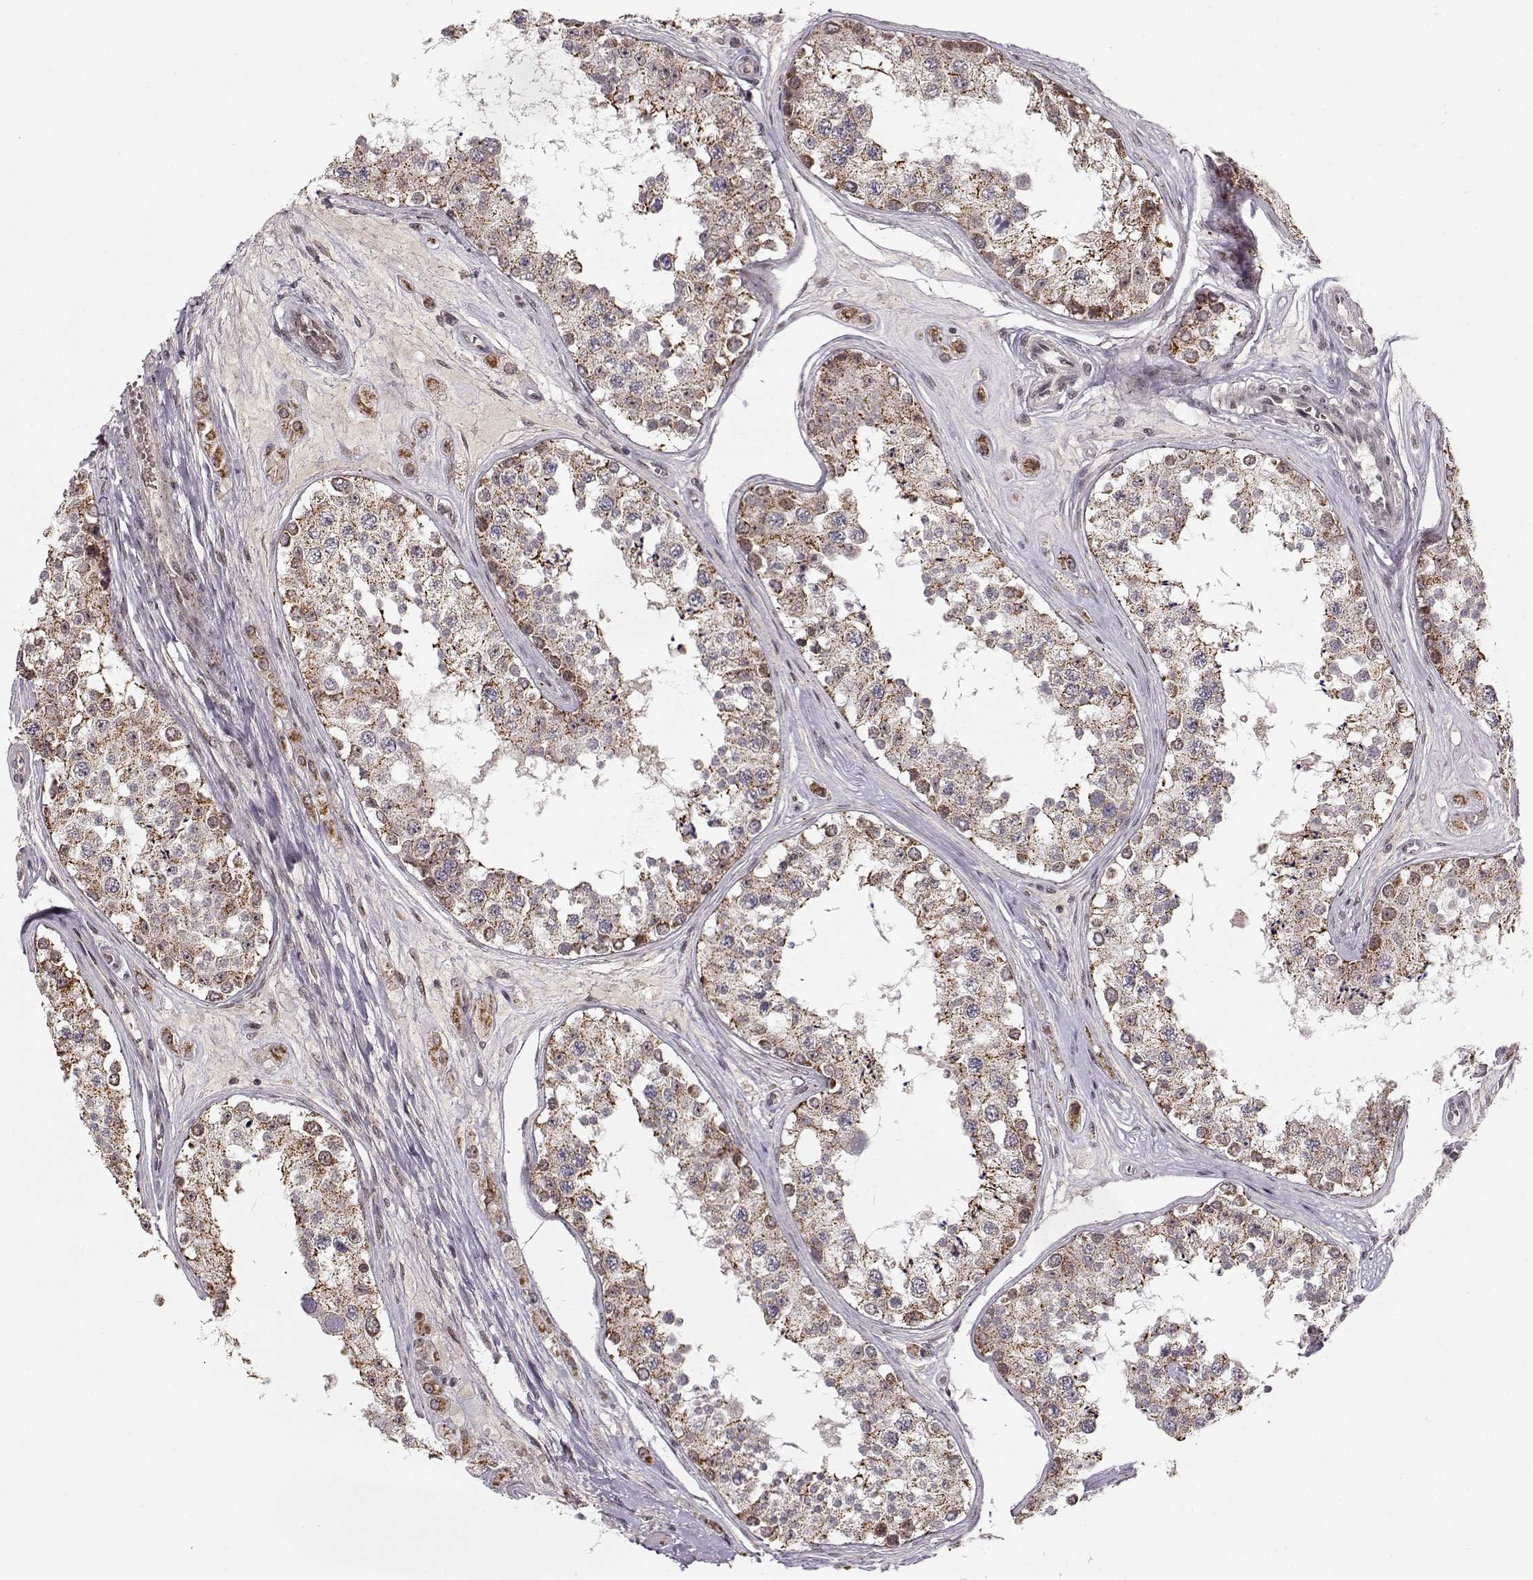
{"staining": {"intensity": "strong", "quantity": ">75%", "location": "cytoplasmic/membranous"}, "tissue": "testis", "cell_type": "Cells in seminiferous ducts", "image_type": "normal", "snomed": [{"axis": "morphology", "description": "Normal tissue, NOS"}, {"axis": "topography", "description": "Testis"}], "caption": "Testis stained with DAB immunohistochemistry (IHC) displays high levels of strong cytoplasmic/membranous staining in about >75% of cells in seminiferous ducts.", "gene": "RAI1", "patient": {"sex": "male", "age": 25}}